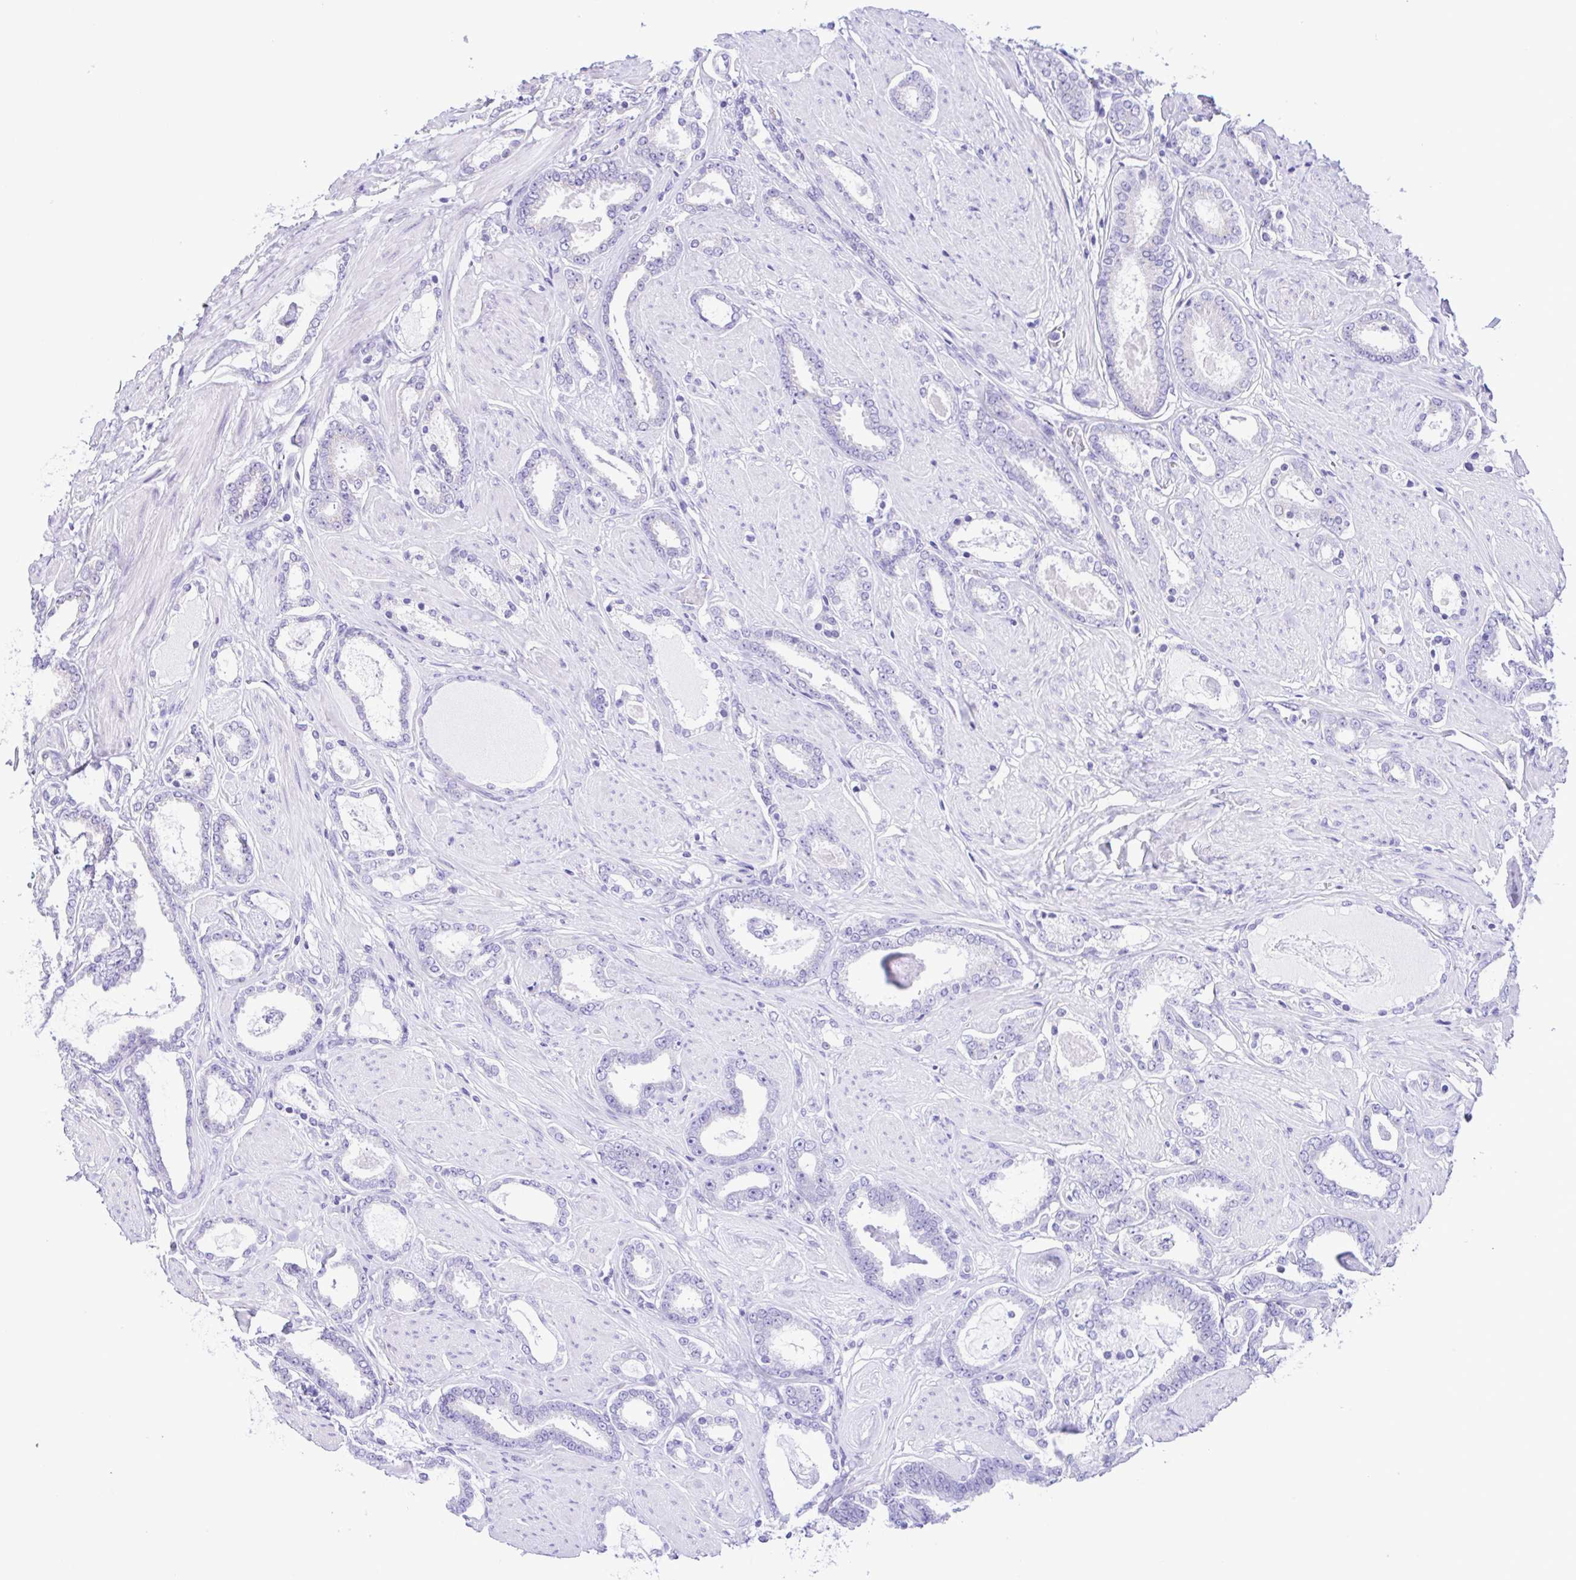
{"staining": {"intensity": "negative", "quantity": "none", "location": "none"}, "tissue": "prostate cancer", "cell_type": "Tumor cells", "image_type": "cancer", "snomed": [{"axis": "morphology", "description": "Adenocarcinoma, High grade"}, {"axis": "topography", "description": "Prostate"}], "caption": "Adenocarcinoma (high-grade) (prostate) was stained to show a protein in brown. There is no significant positivity in tumor cells. (DAB (3,3'-diaminobenzidine) immunohistochemistry (IHC), high magnification).", "gene": "TGM3", "patient": {"sex": "male", "age": 63}}